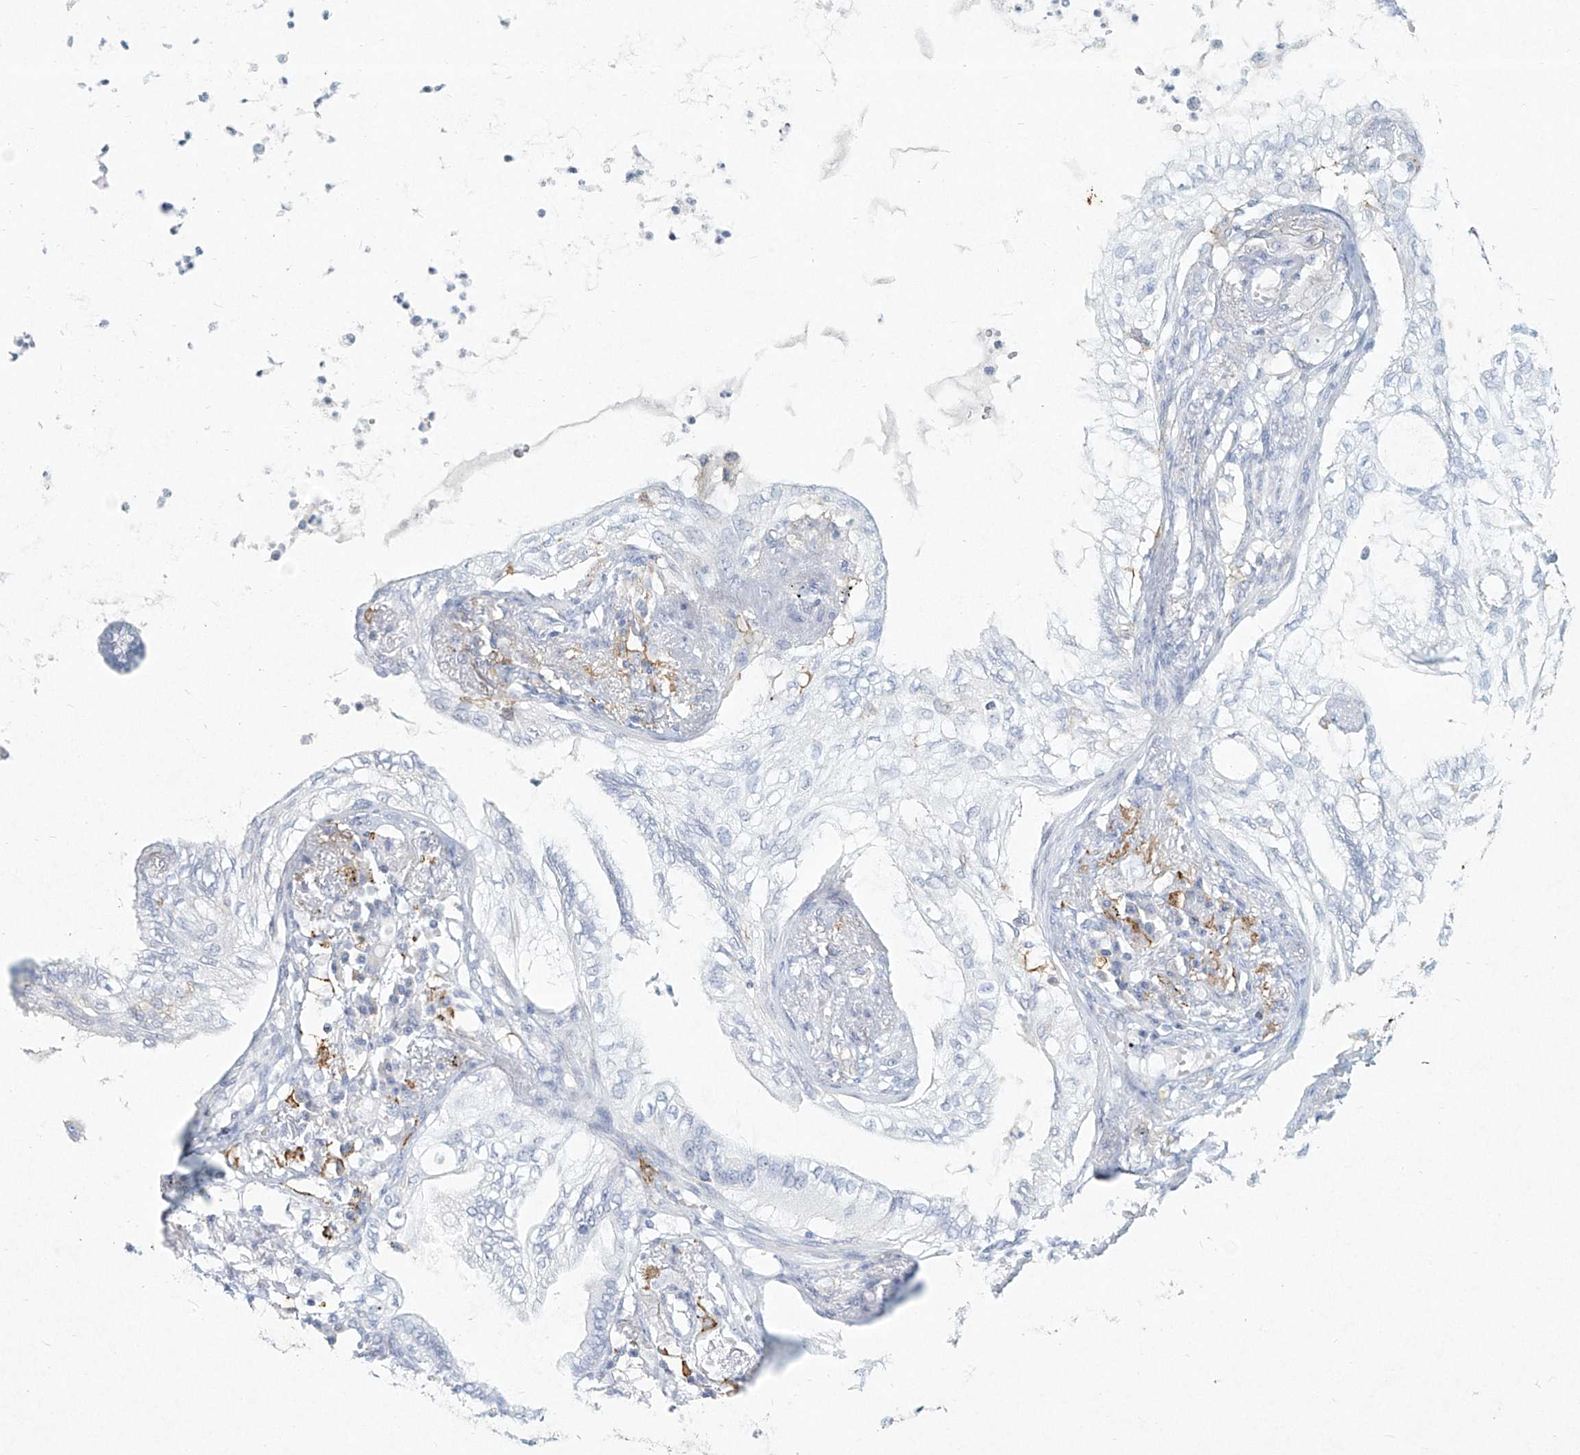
{"staining": {"intensity": "negative", "quantity": "none", "location": "none"}, "tissue": "lung cancer", "cell_type": "Tumor cells", "image_type": "cancer", "snomed": [{"axis": "morphology", "description": "Normal tissue, NOS"}, {"axis": "morphology", "description": "Adenocarcinoma, NOS"}, {"axis": "topography", "description": "Bronchus"}, {"axis": "topography", "description": "Lung"}], "caption": "This is a photomicrograph of immunohistochemistry (IHC) staining of lung cancer (adenocarcinoma), which shows no expression in tumor cells. The staining was performed using DAB (3,3'-diaminobenzidine) to visualize the protein expression in brown, while the nuclei were stained in blue with hematoxylin (Magnification: 20x).", "gene": "CD209", "patient": {"sex": "female", "age": 70}}